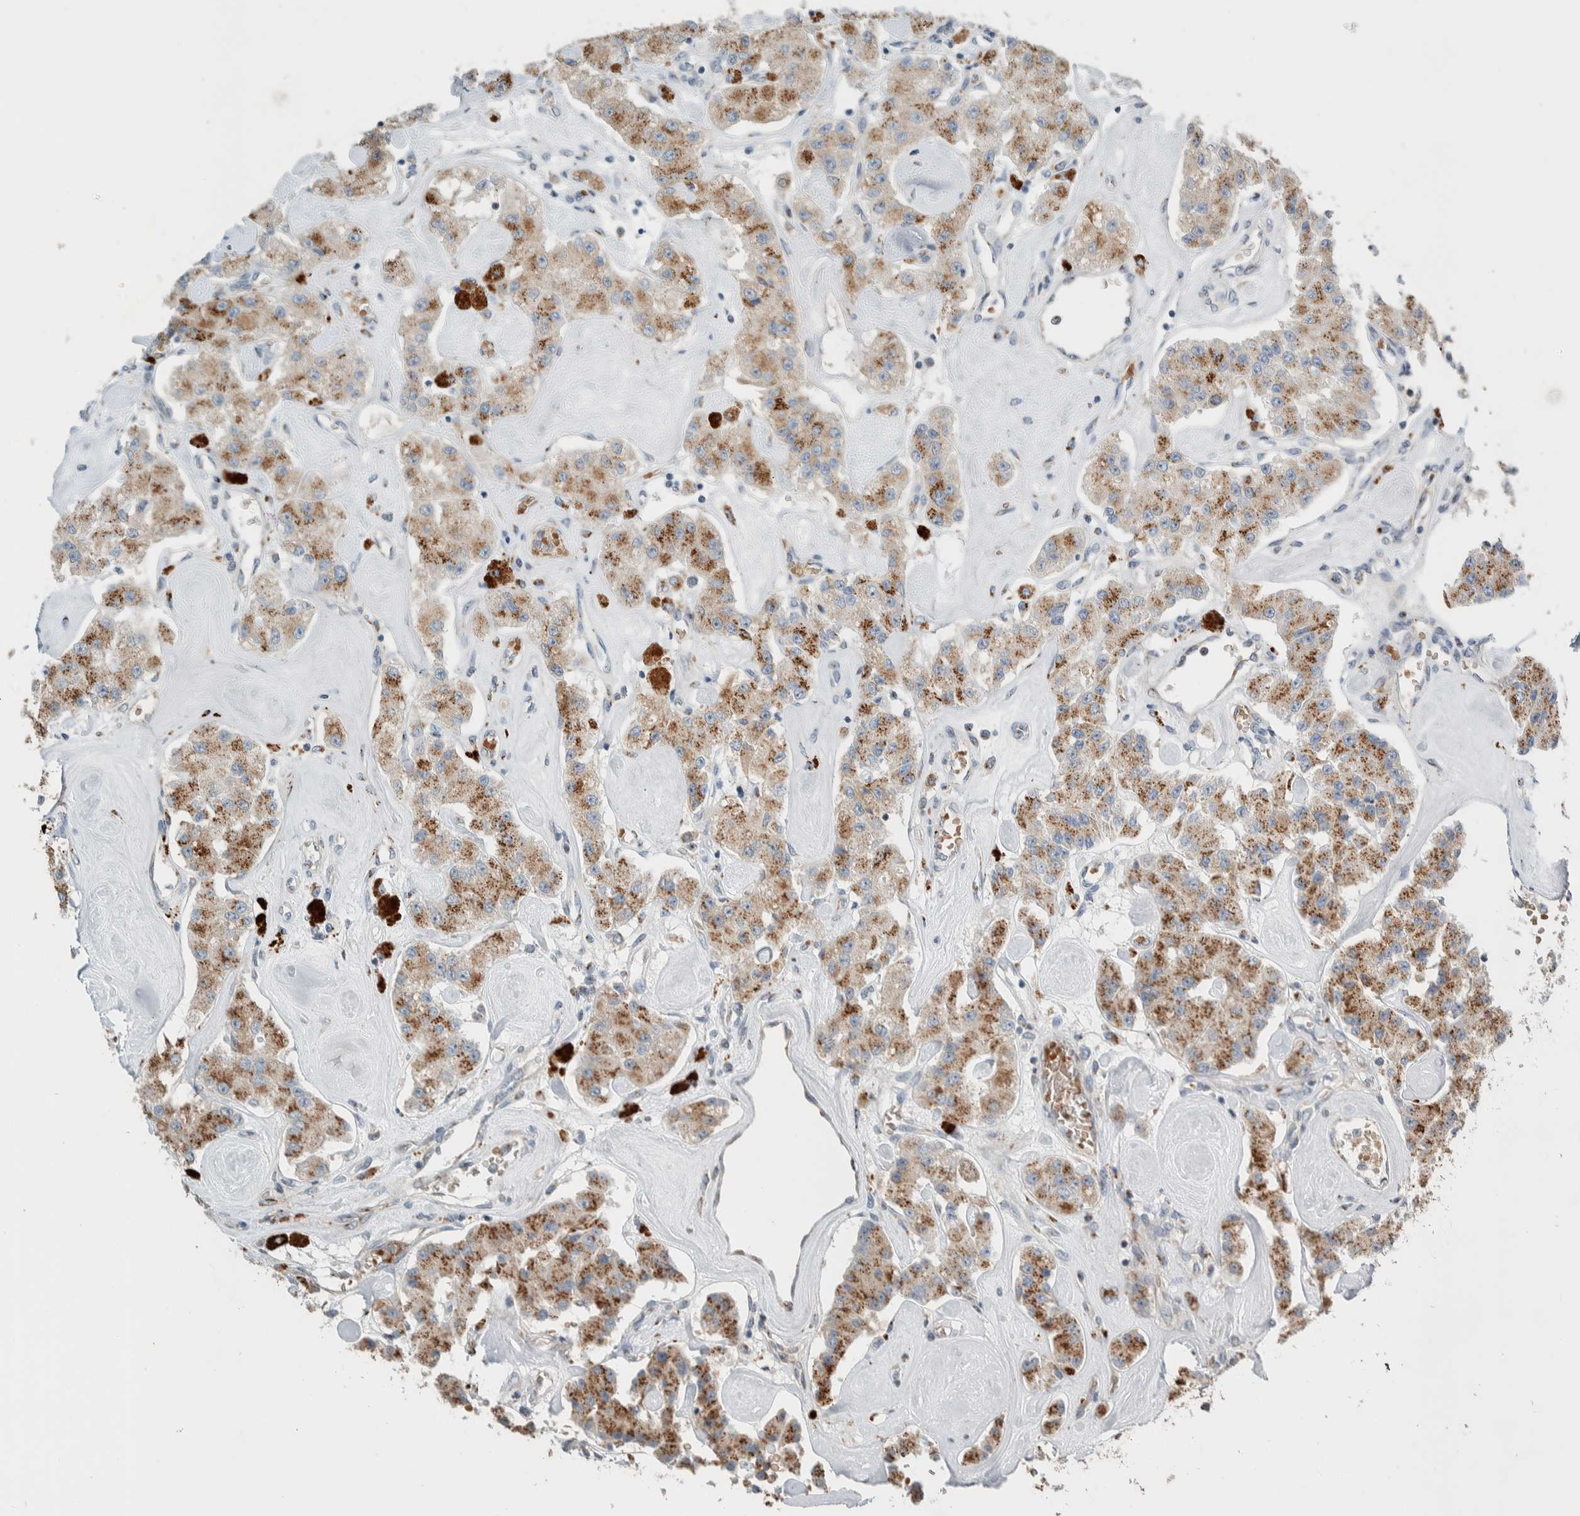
{"staining": {"intensity": "moderate", "quantity": ">75%", "location": "cytoplasmic/membranous"}, "tissue": "carcinoid", "cell_type": "Tumor cells", "image_type": "cancer", "snomed": [{"axis": "morphology", "description": "Carcinoid, malignant, NOS"}, {"axis": "topography", "description": "Pancreas"}], "caption": "Protein staining shows moderate cytoplasmic/membranous positivity in about >75% of tumor cells in carcinoid. The staining is performed using DAB (3,3'-diaminobenzidine) brown chromogen to label protein expression. The nuclei are counter-stained blue using hematoxylin.", "gene": "SLC38A10", "patient": {"sex": "male", "age": 41}}